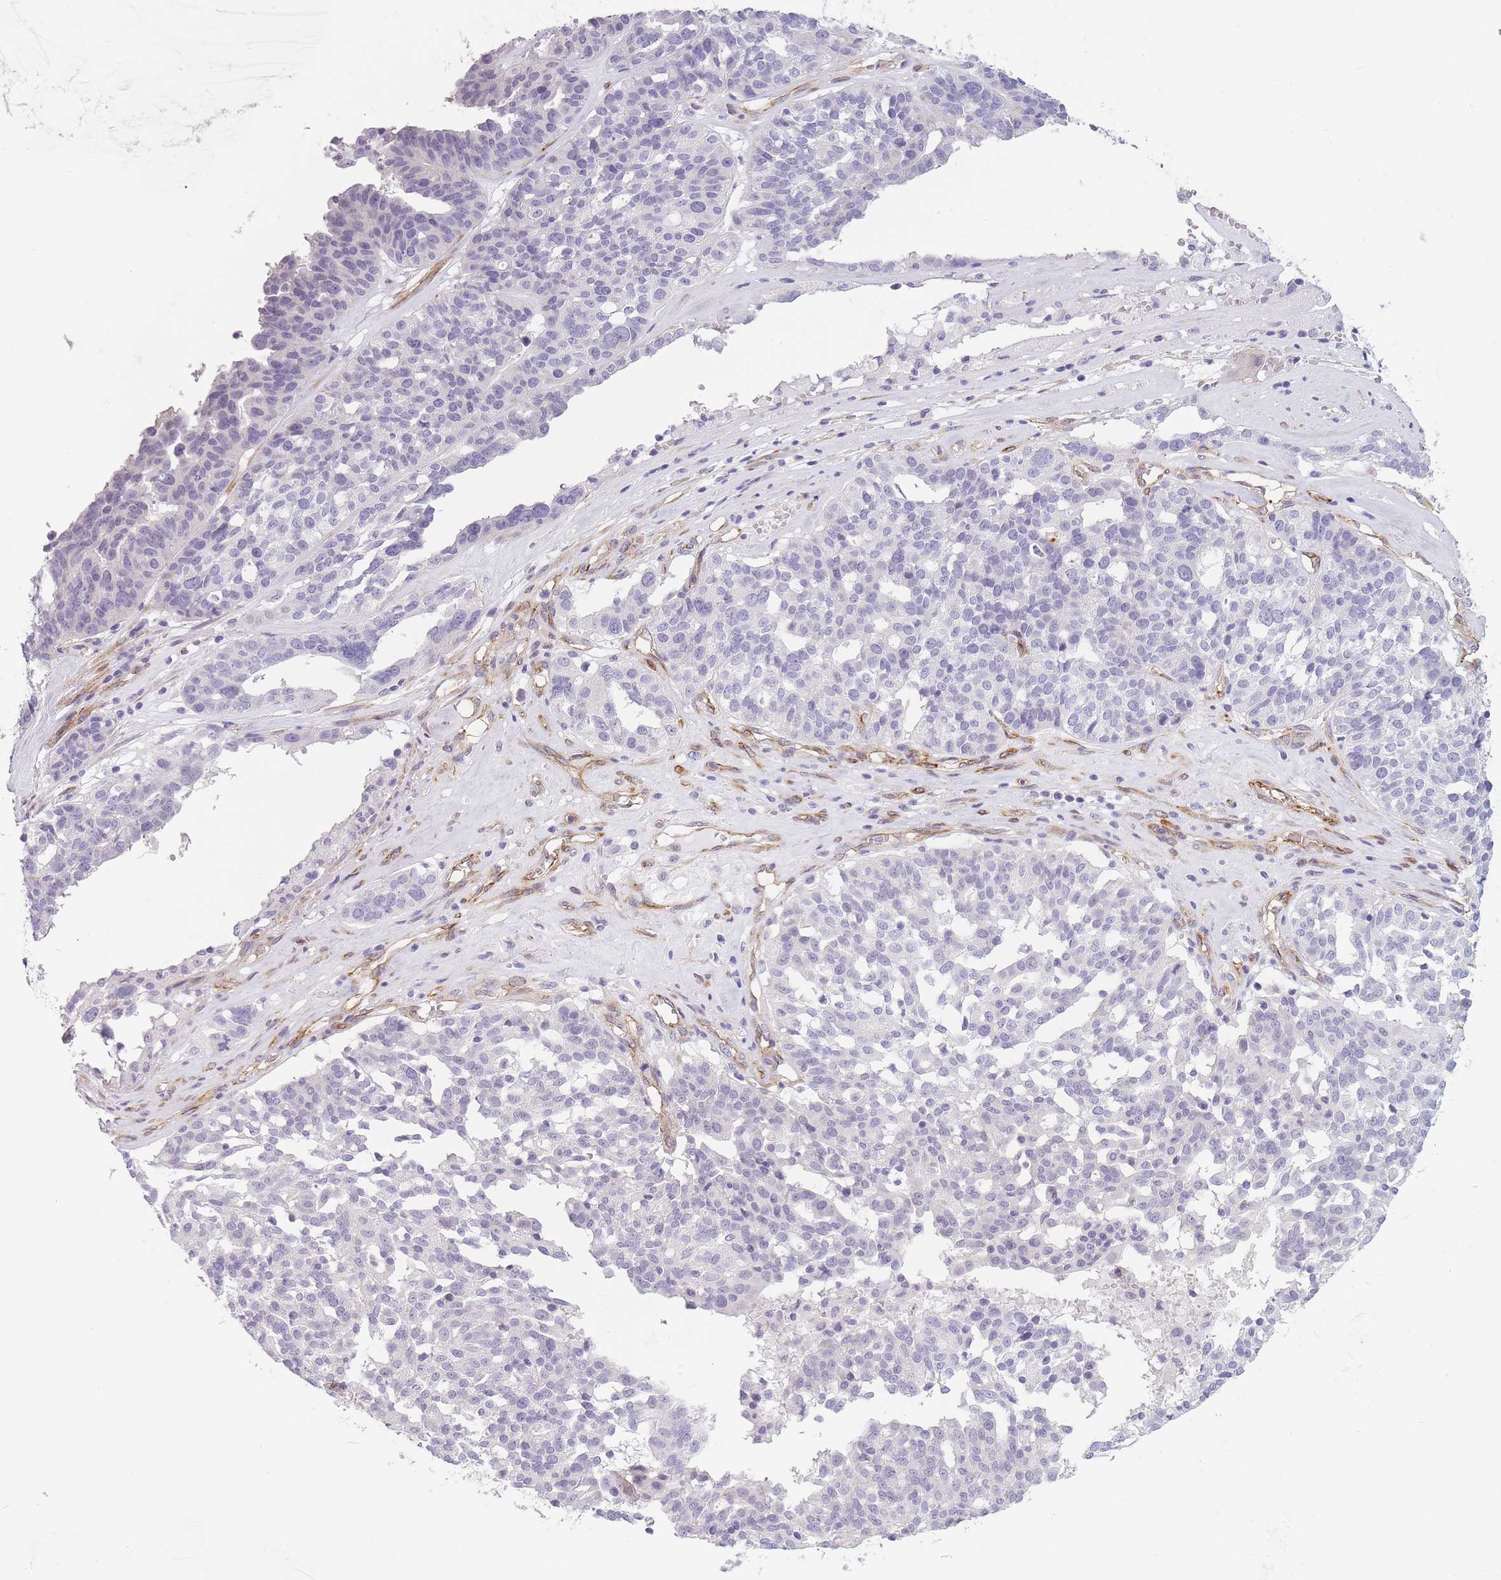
{"staining": {"intensity": "negative", "quantity": "none", "location": "none"}, "tissue": "ovarian cancer", "cell_type": "Tumor cells", "image_type": "cancer", "snomed": [{"axis": "morphology", "description": "Cystadenocarcinoma, serous, NOS"}, {"axis": "topography", "description": "Ovary"}], "caption": "Immunohistochemistry of ovarian cancer reveals no expression in tumor cells.", "gene": "OR6B3", "patient": {"sex": "female", "age": 59}}